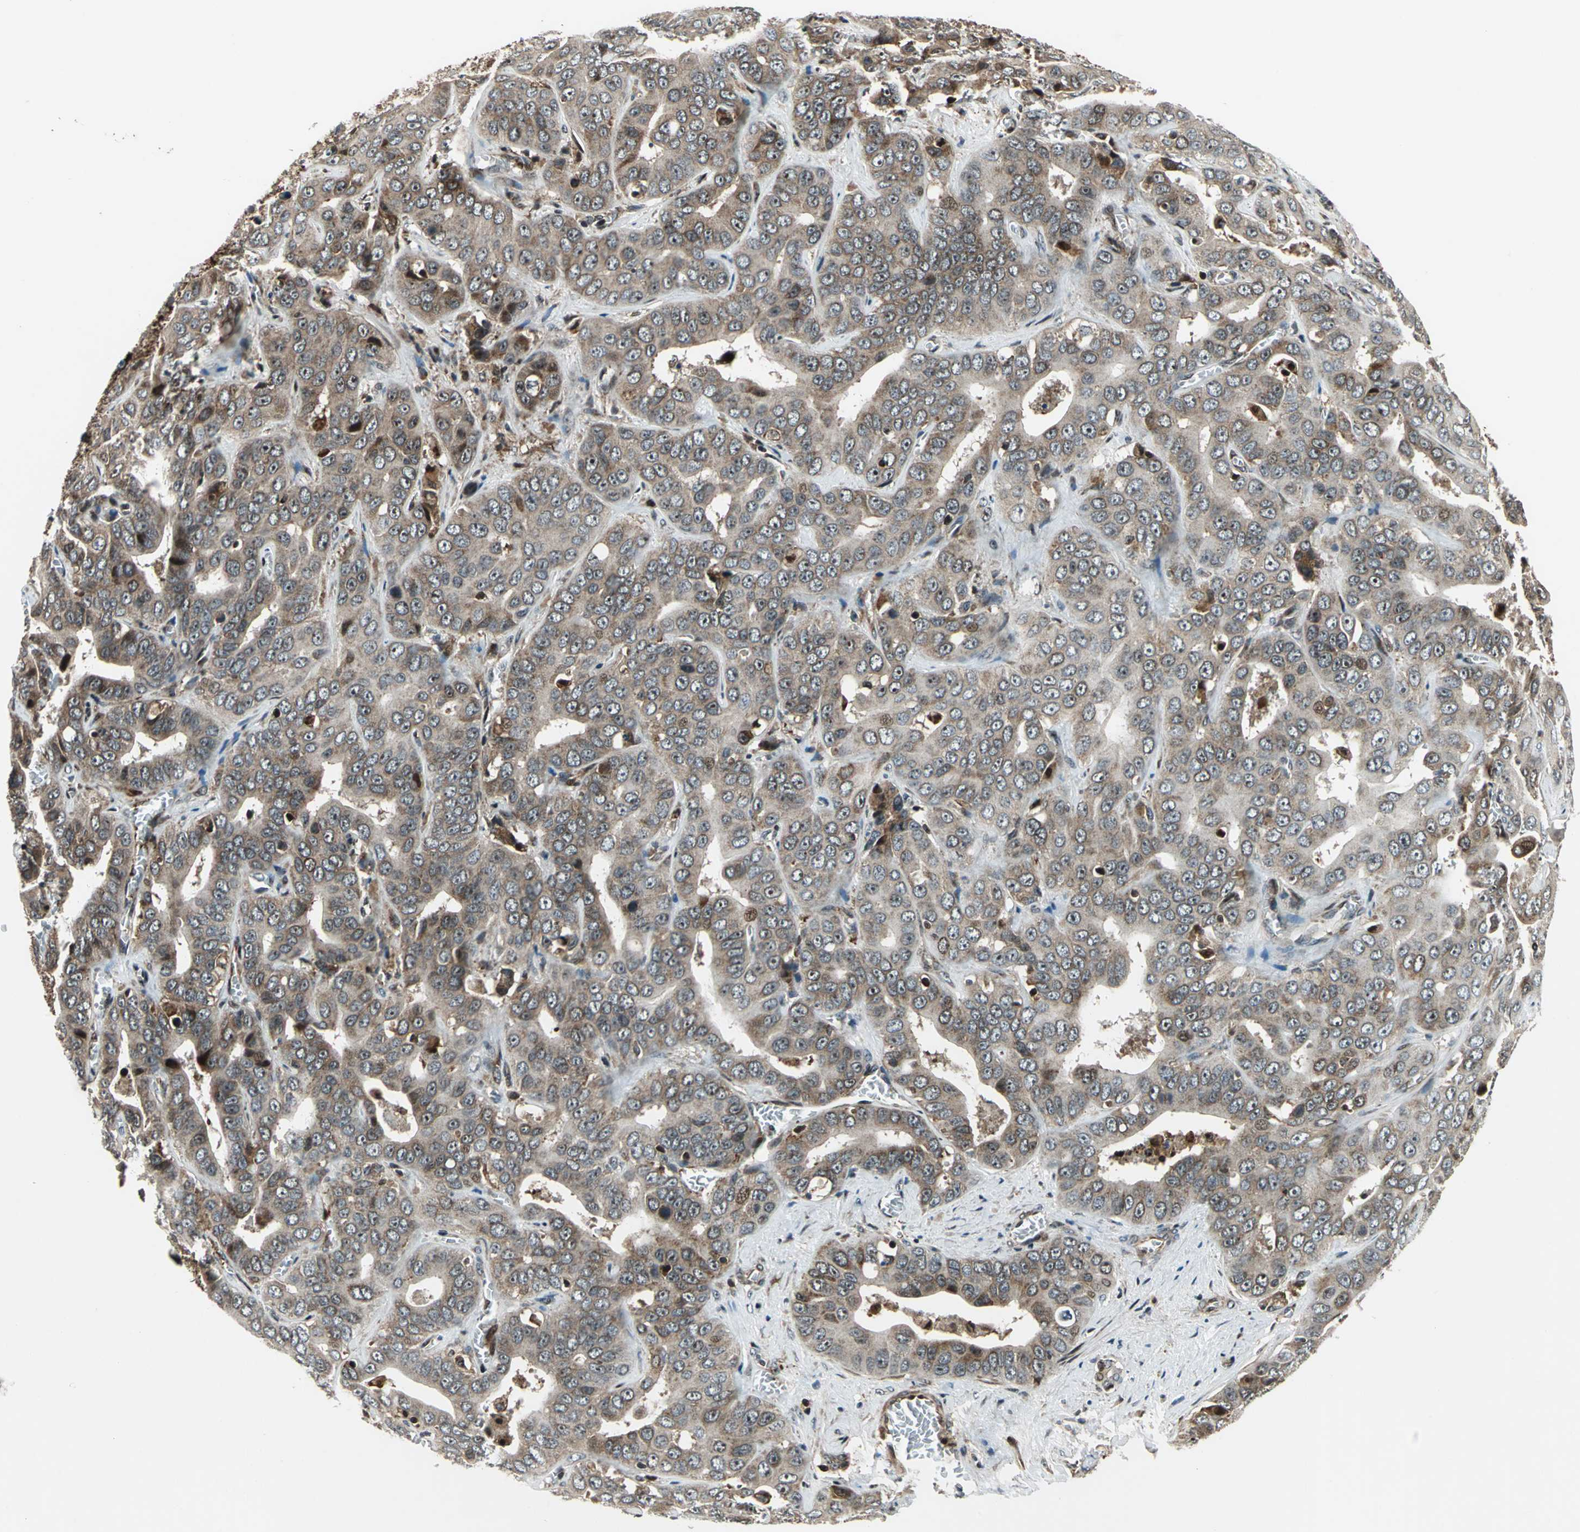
{"staining": {"intensity": "moderate", "quantity": ">75%", "location": "cytoplasmic/membranous"}, "tissue": "liver cancer", "cell_type": "Tumor cells", "image_type": "cancer", "snomed": [{"axis": "morphology", "description": "Cholangiocarcinoma"}, {"axis": "topography", "description": "Liver"}], "caption": "IHC micrograph of neoplastic tissue: human liver cancer stained using immunohistochemistry (IHC) reveals medium levels of moderate protein expression localized specifically in the cytoplasmic/membranous of tumor cells, appearing as a cytoplasmic/membranous brown color.", "gene": "AATF", "patient": {"sex": "female", "age": 52}}